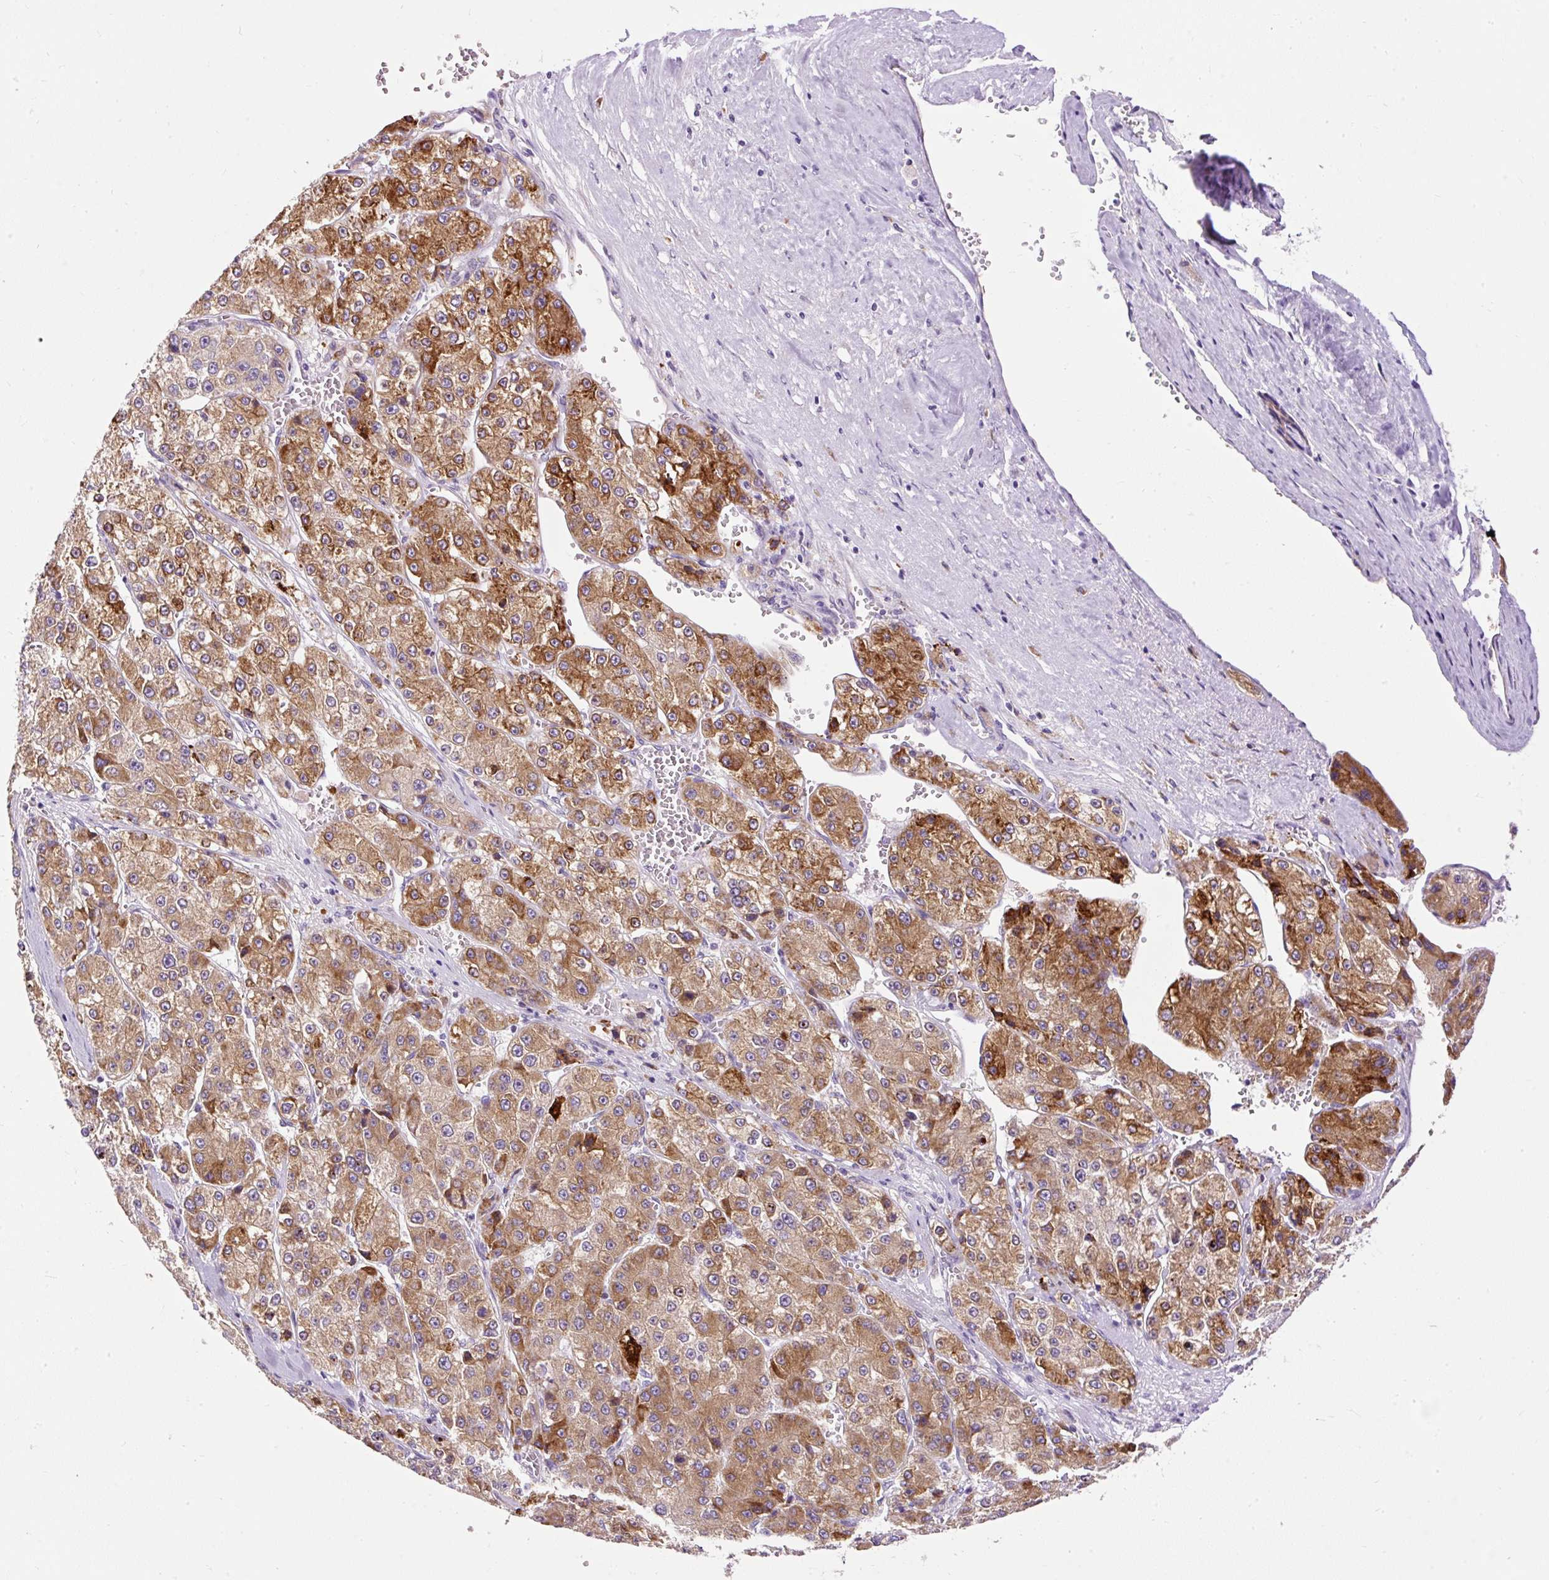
{"staining": {"intensity": "moderate", "quantity": ">75%", "location": "cytoplasmic/membranous"}, "tissue": "liver cancer", "cell_type": "Tumor cells", "image_type": "cancer", "snomed": [{"axis": "morphology", "description": "Carcinoma, Hepatocellular, NOS"}, {"axis": "topography", "description": "Liver"}], "caption": "Brown immunohistochemical staining in human liver cancer (hepatocellular carcinoma) reveals moderate cytoplasmic/membranous staining in about >75% of tumor cells.", "gene": "FMC1", "patient": {"sex": "female", "age": 73}}